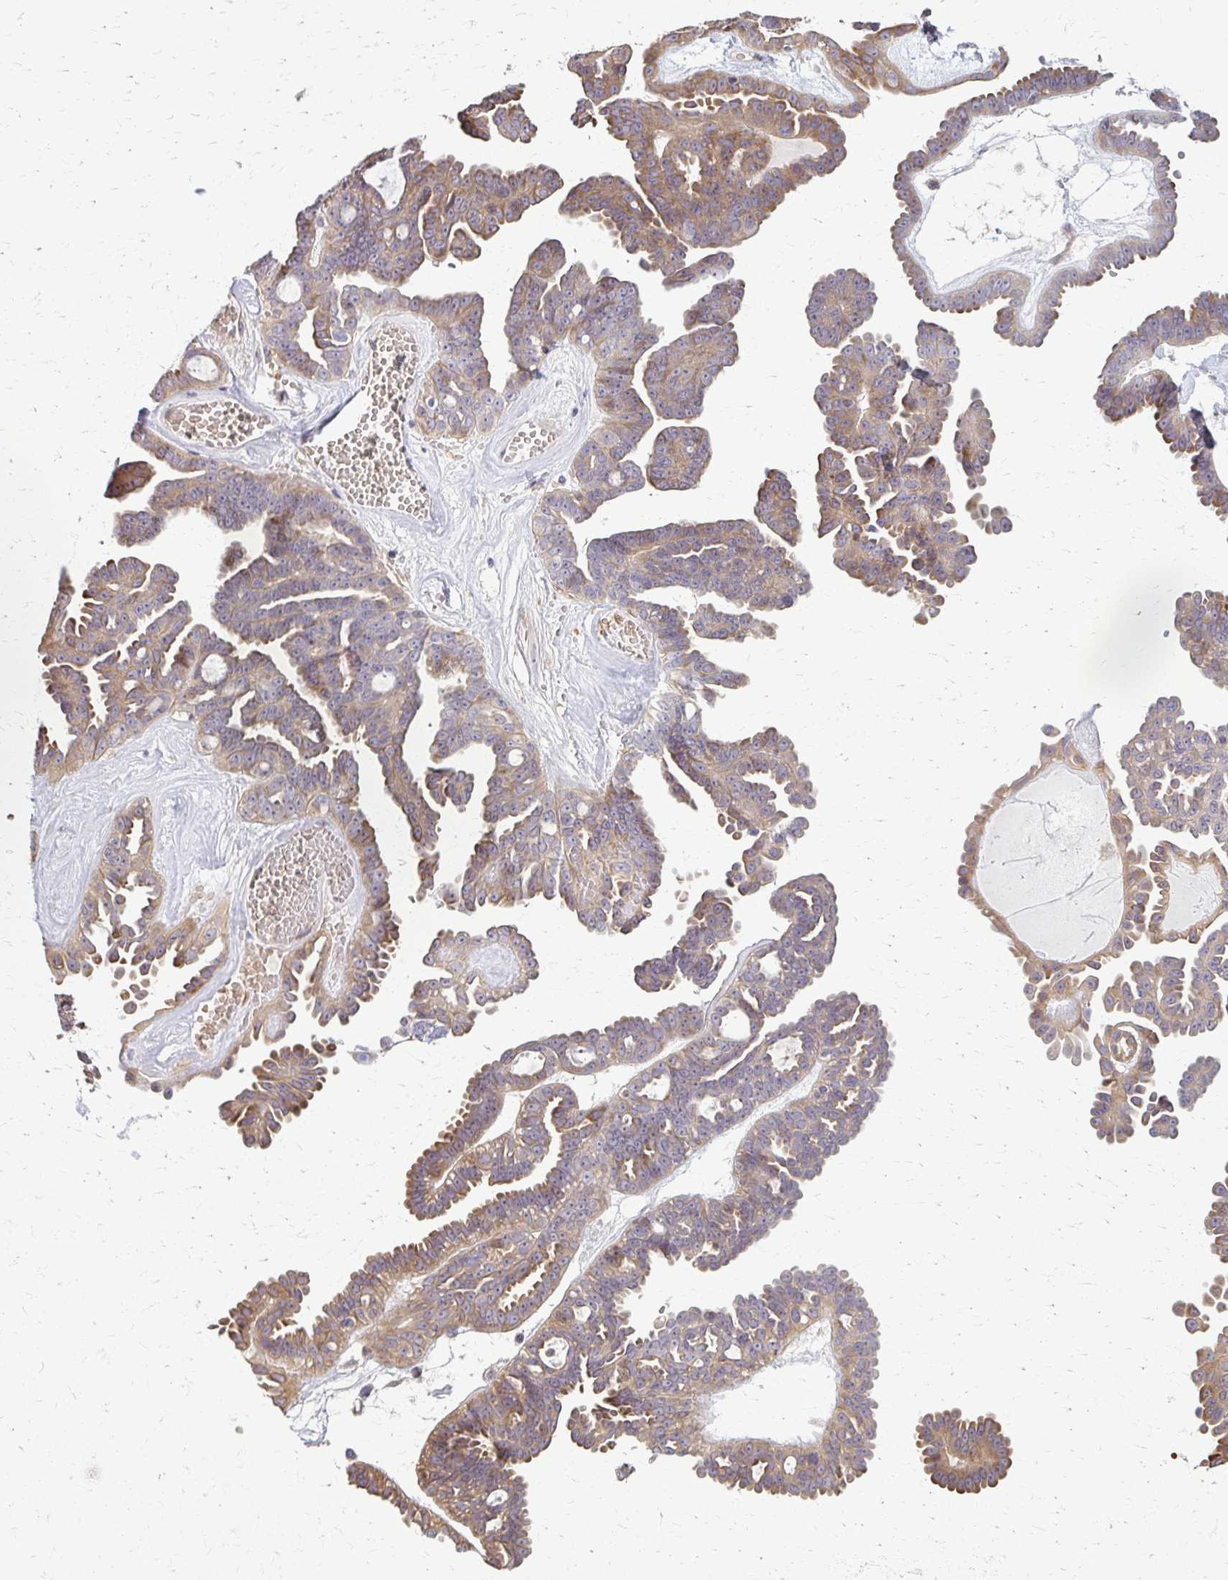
{"staining": {"intensity": "moderate", "quantity": "25%-75%", "location": "cytoplasmic/membranous"}, "tissue": "ovarian cancer", "cell_type": "Tumor cells", "image_type": "cancer", "snomed": [{"axis": "morphology", "description": "Cystadenocarcinoma, serous, NOS"}, {"axis": "topography", "description": "Ovary"}], "caption": "A micrograph of human ovarian cancer stained for a protein displays moderate cytoplasmic/membranous brown staining in tumor cells.", "gene": "ZNF34", "patient": {"sex": "female", "age": 71}}